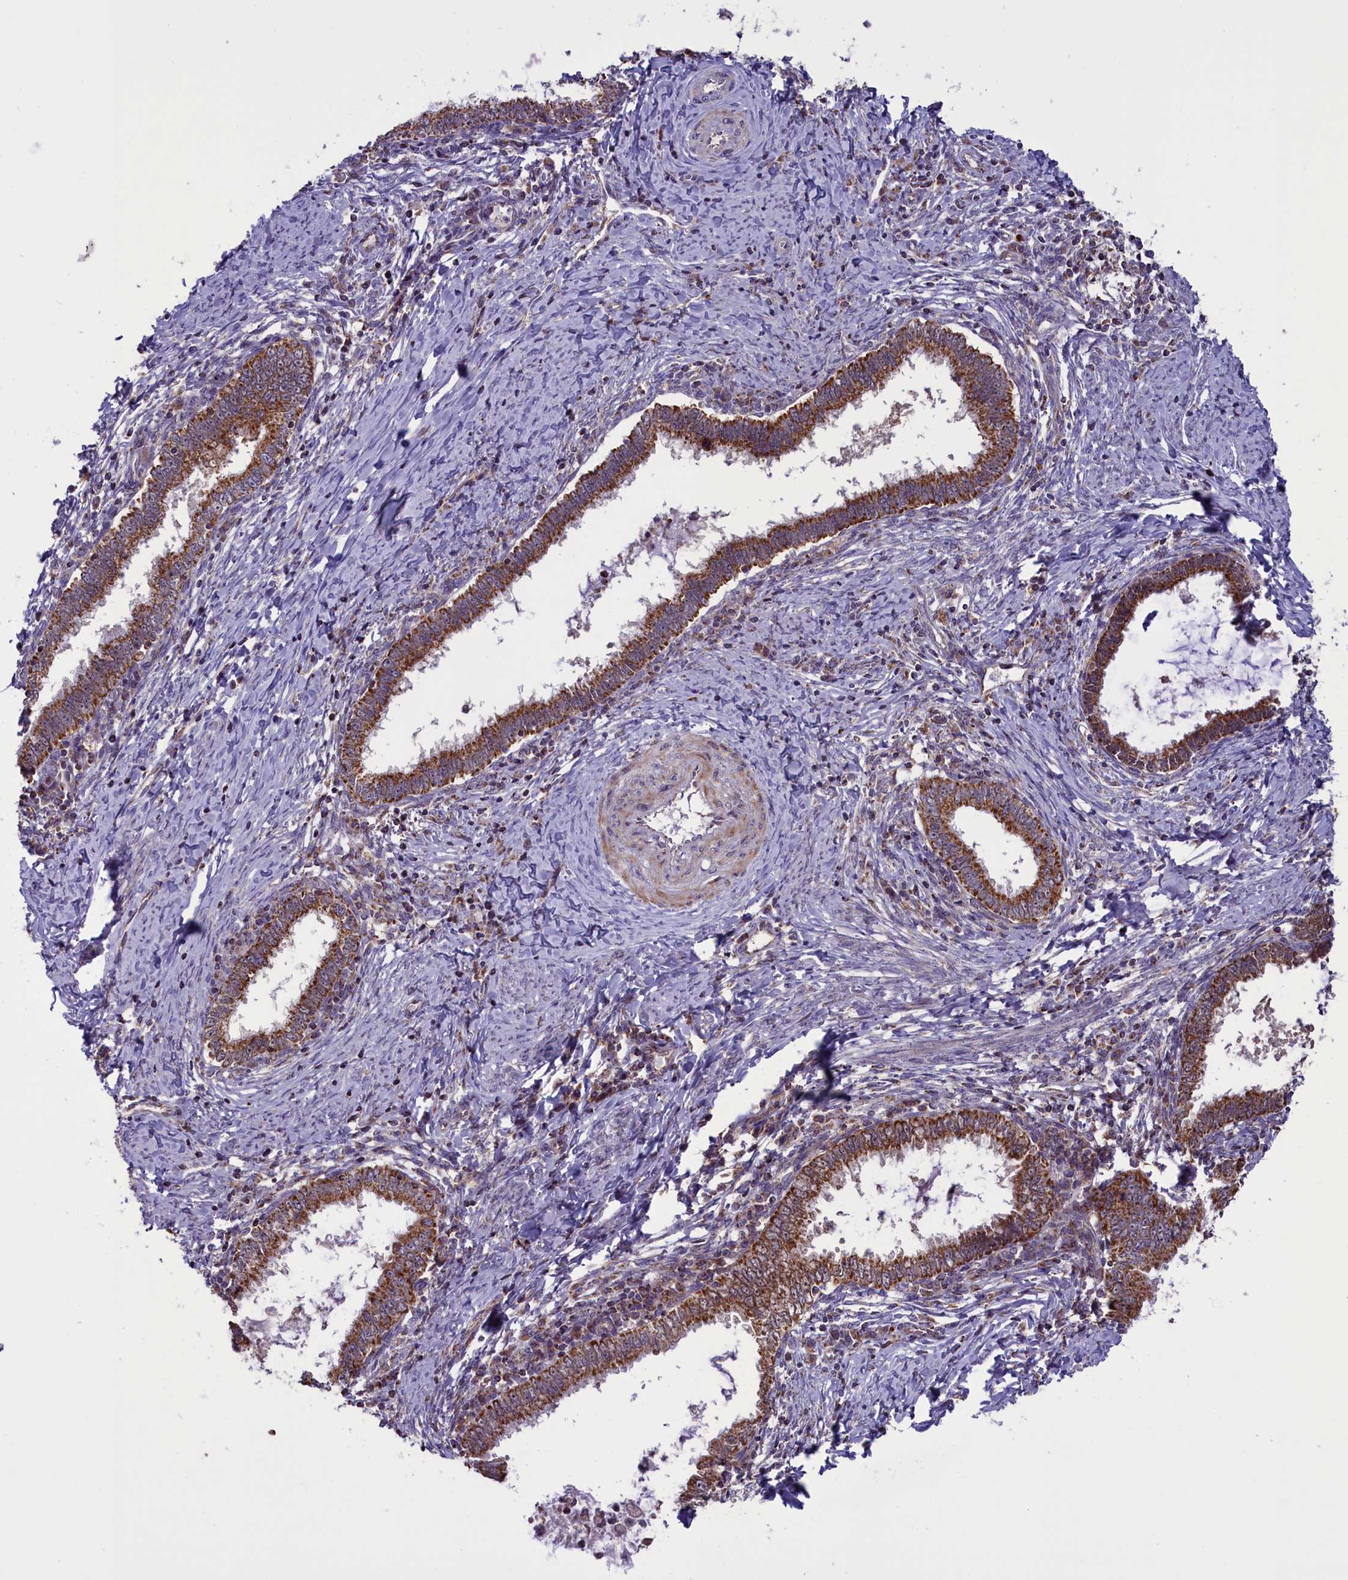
{"staining": {"intensity": "strong", "quantity": ">75%", "location": "cytoplasmic/membranous"}, "tissue": "cervical cancer", "cell_type": "Tumor cells", "image_type": "cancer", "snomed": [{"axis": "morphology", "description": "Adenocarcinoma, NOS"}, {"axis": "topography", "description": "Cervix"}], "caption": "Brown immunohistochemical staining in adenocarcinoma (cervical) reveals strong cytoplasmic/membranous staining in about >75% of tumor cells.", "gene": "GLRX5", "patient": {"sex": "female", "age": 36}}